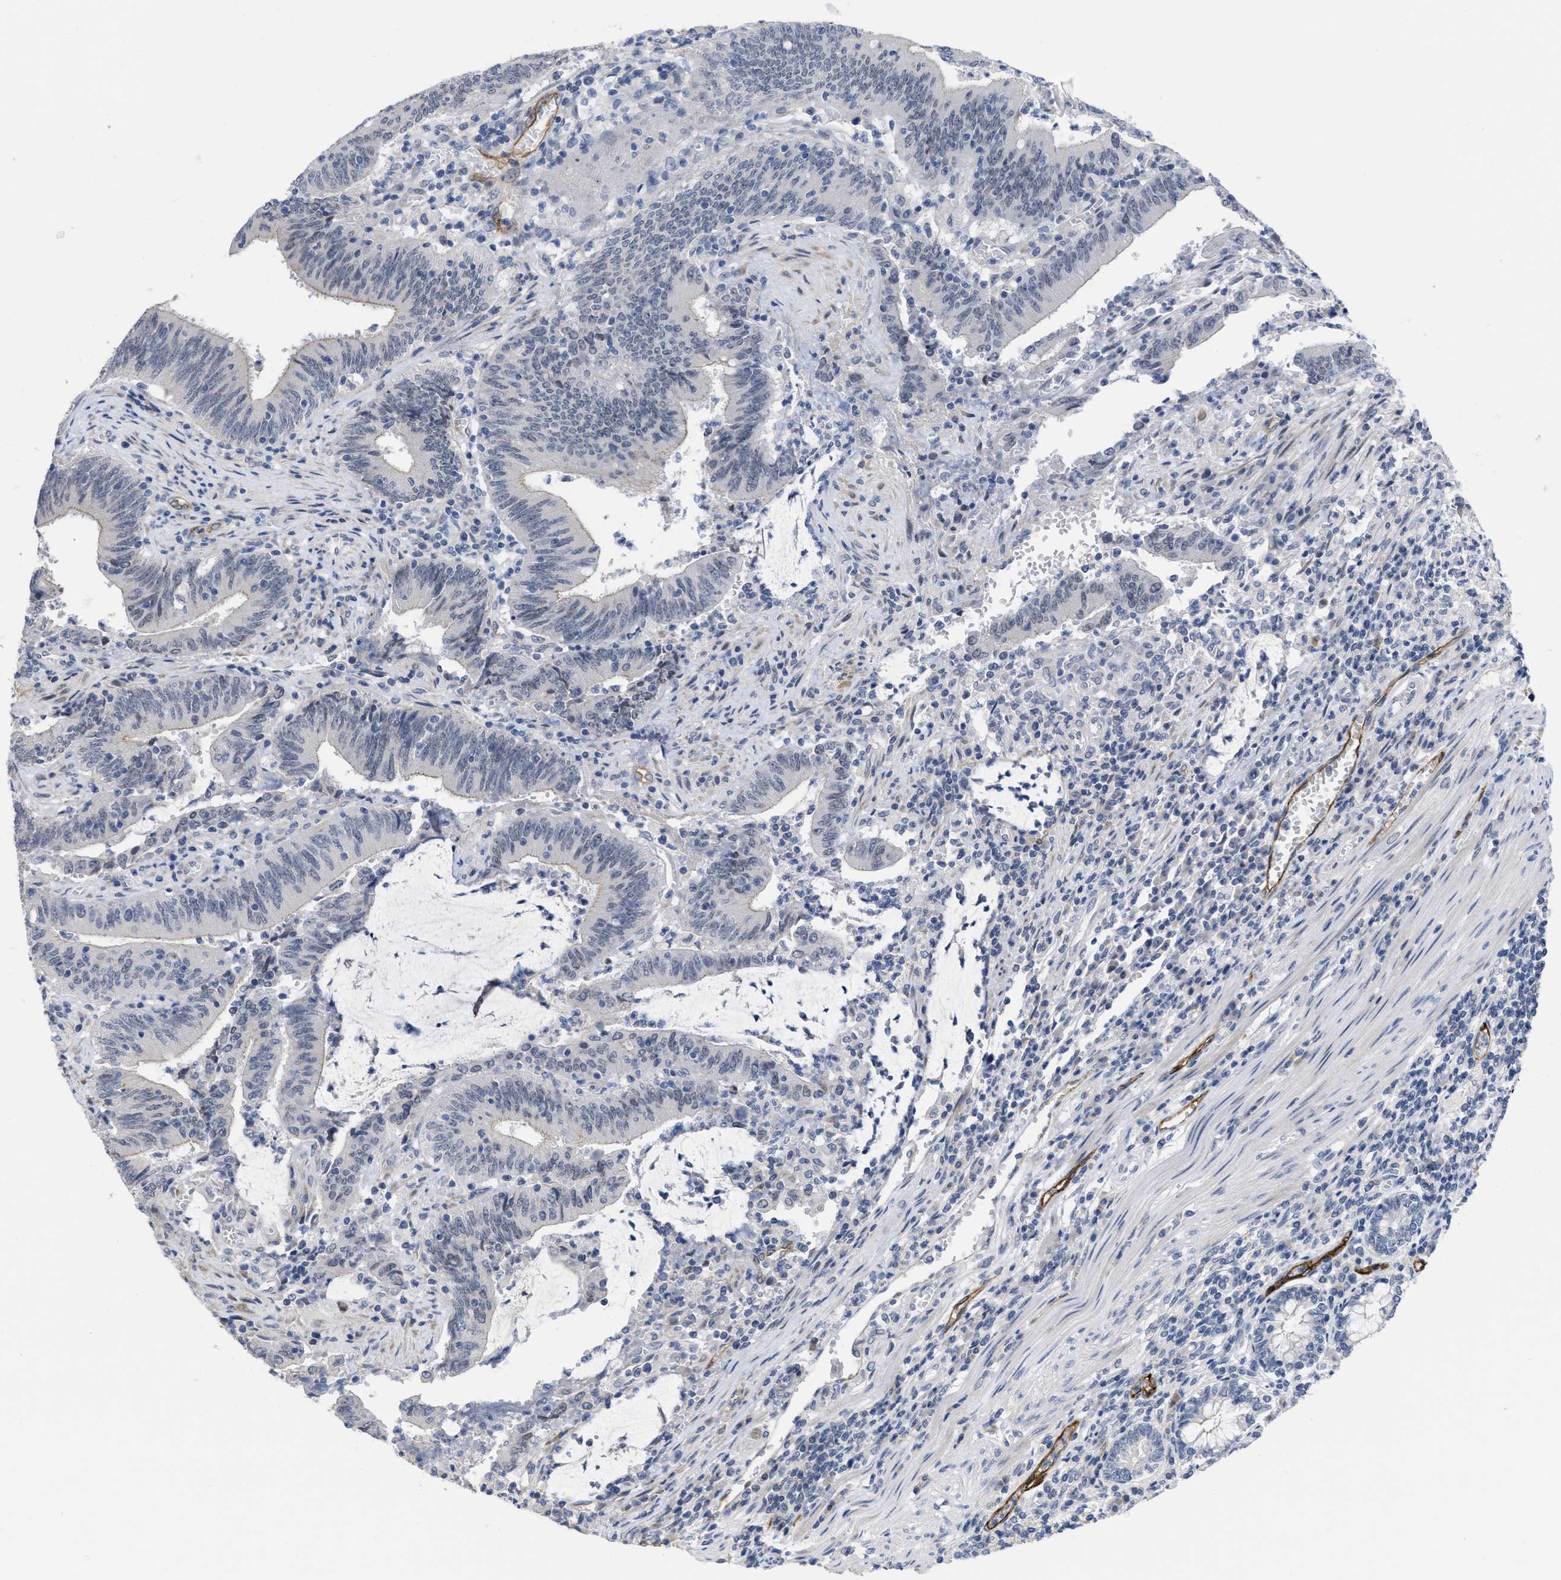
{"staining": {"intensity": "weak", "quantity": "<25%", "location": "cytoplasmic/membranous"}, "tissue": "colorectal cancer", "cell_type": "Tumor cells", "image_type": "cancer", "snomed": [{"axis": "morphology", "description": "Normal tissue, NOS"}, {"axis": "morphology", "description": "Adenocarcinoma, NOS"}, {"axis": "topography", "description": "Rectum"}], "caption": "The photomicrograph reveals no staining of tumor cells in colorectal adenocarcinoma.", "gene": "ACKR1", "patient": {"sex": "female", "age": 66}}